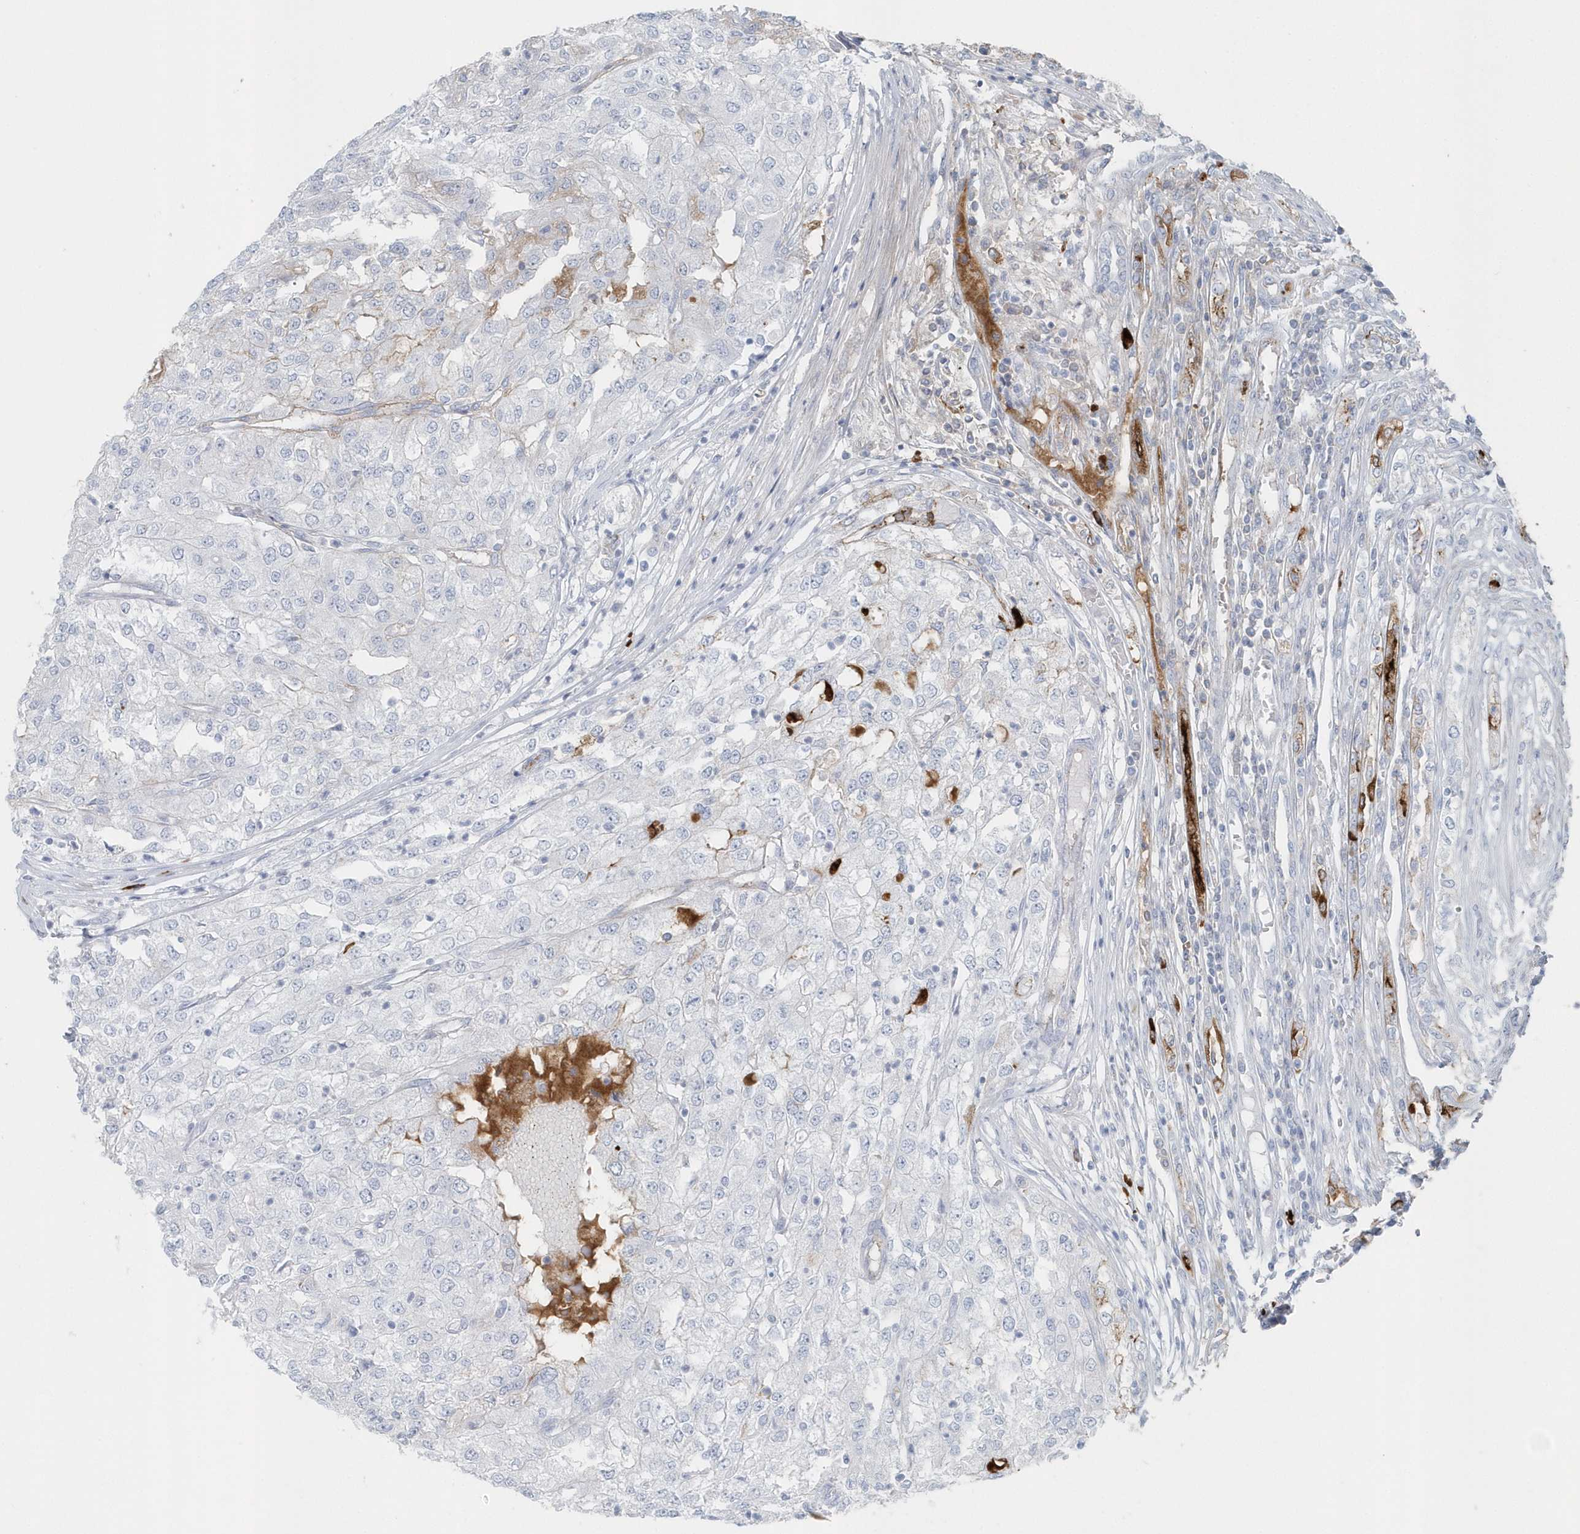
{"staining": {"intensity": "negative", "quantity": "none", "location": "none"}, "tissue": "renal cancer", "cell_type": "Tumor cells", "image_type": "cancer", "snomed": [{"axis": "morphology", "description": "Adenocarcinoma, NOS"}, {"axis": "topography", "description": "Kidney"}], "caption": "Protein analysis of adenocarcinoma (renal) exhibits no significant positivity in tumor cells.", "gene": "JCHAIN", "patient": {"sex": "female", "age": 54}}